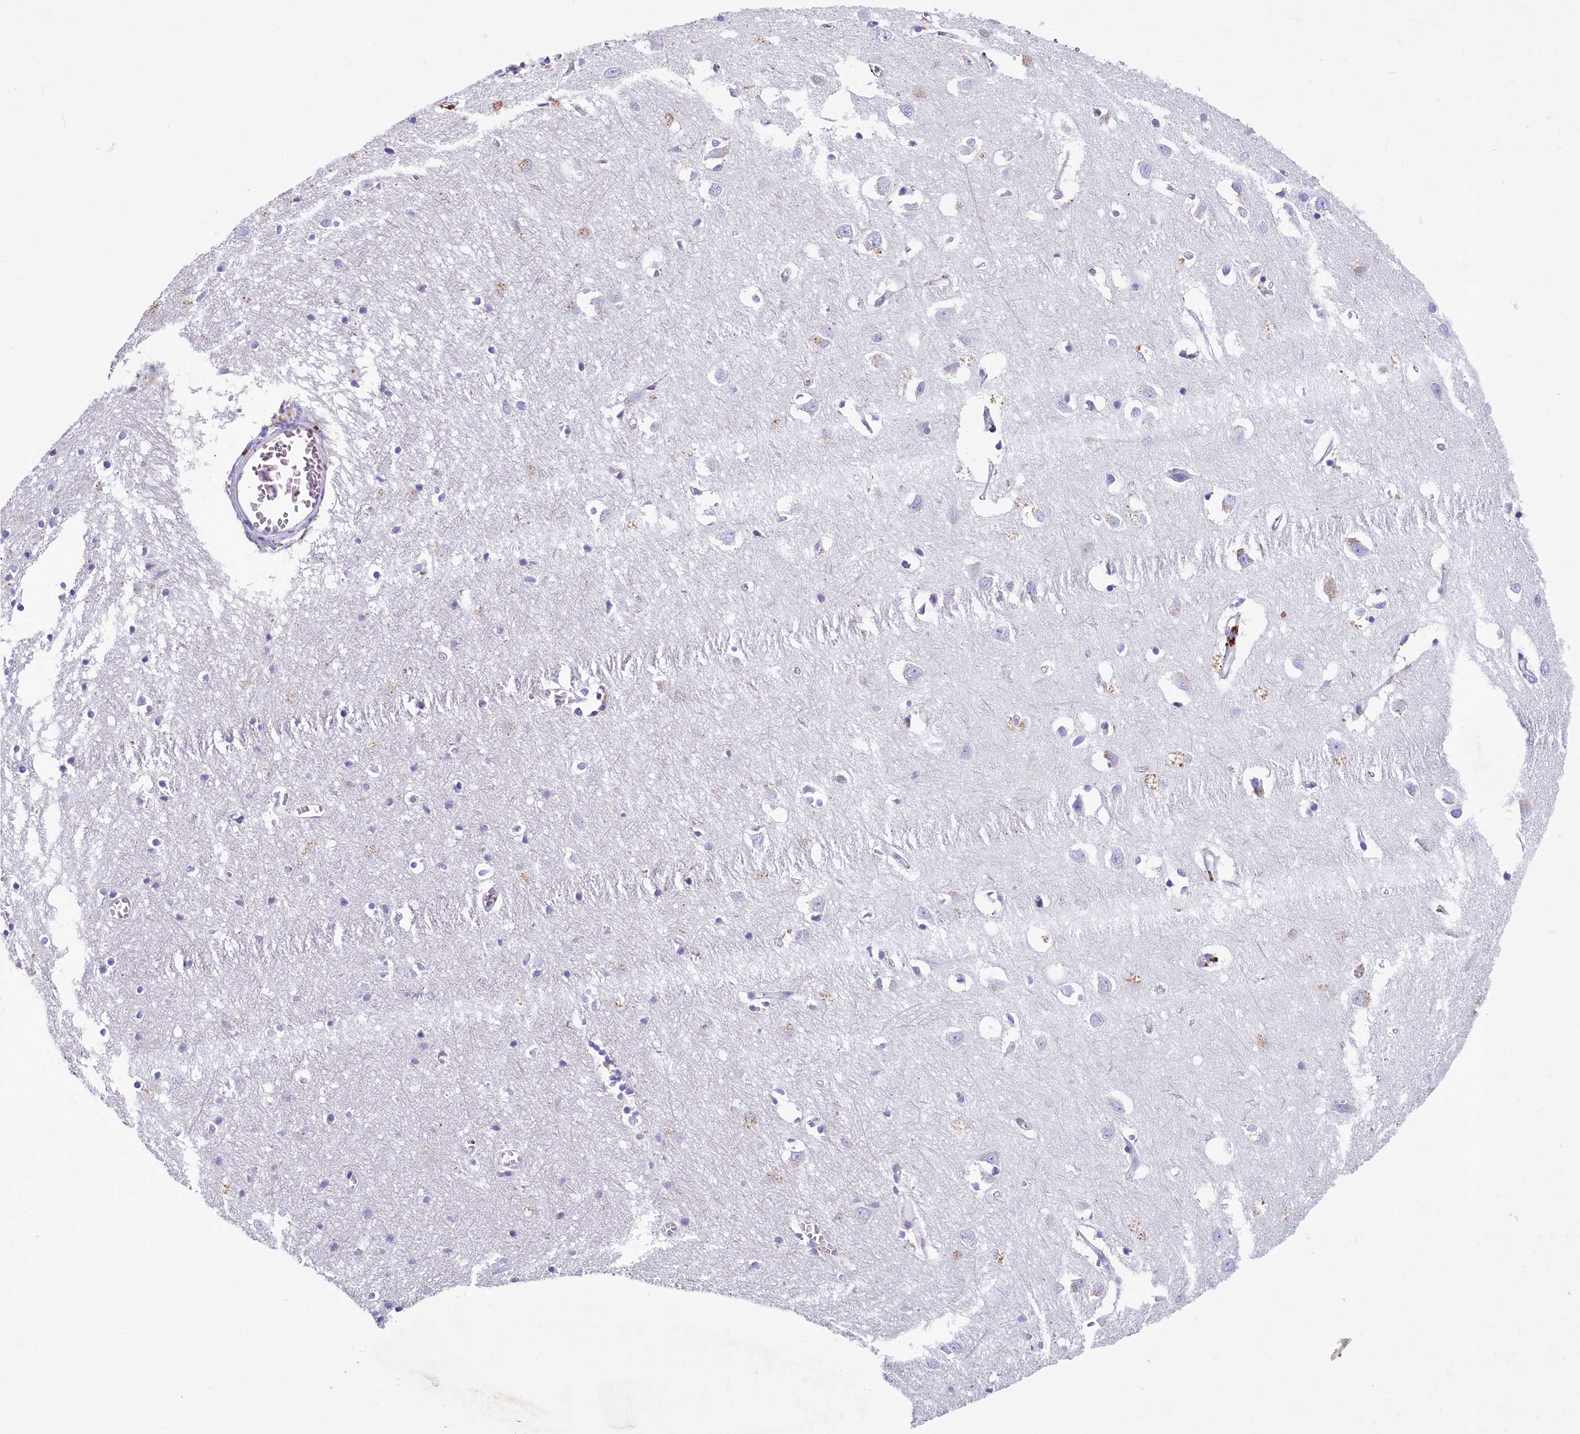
{"staining": {"intensity": "negative", "quantity": "none", "location": "none"}, "tissue": "cerebral cortex", "cell_type": "Endothelial cells", "image_type": "normal", "snomed": [{"axis": "morphology", "description": "Normal tissue, NOS"}, {"axis": "topography", "description": "Cerebral cortex"}], "caption": "Image shows no protein staining in endothelial cells of benign cerebral cortex.", "gene": "INSC", "patient": {"sex": "female", "age": 64}}